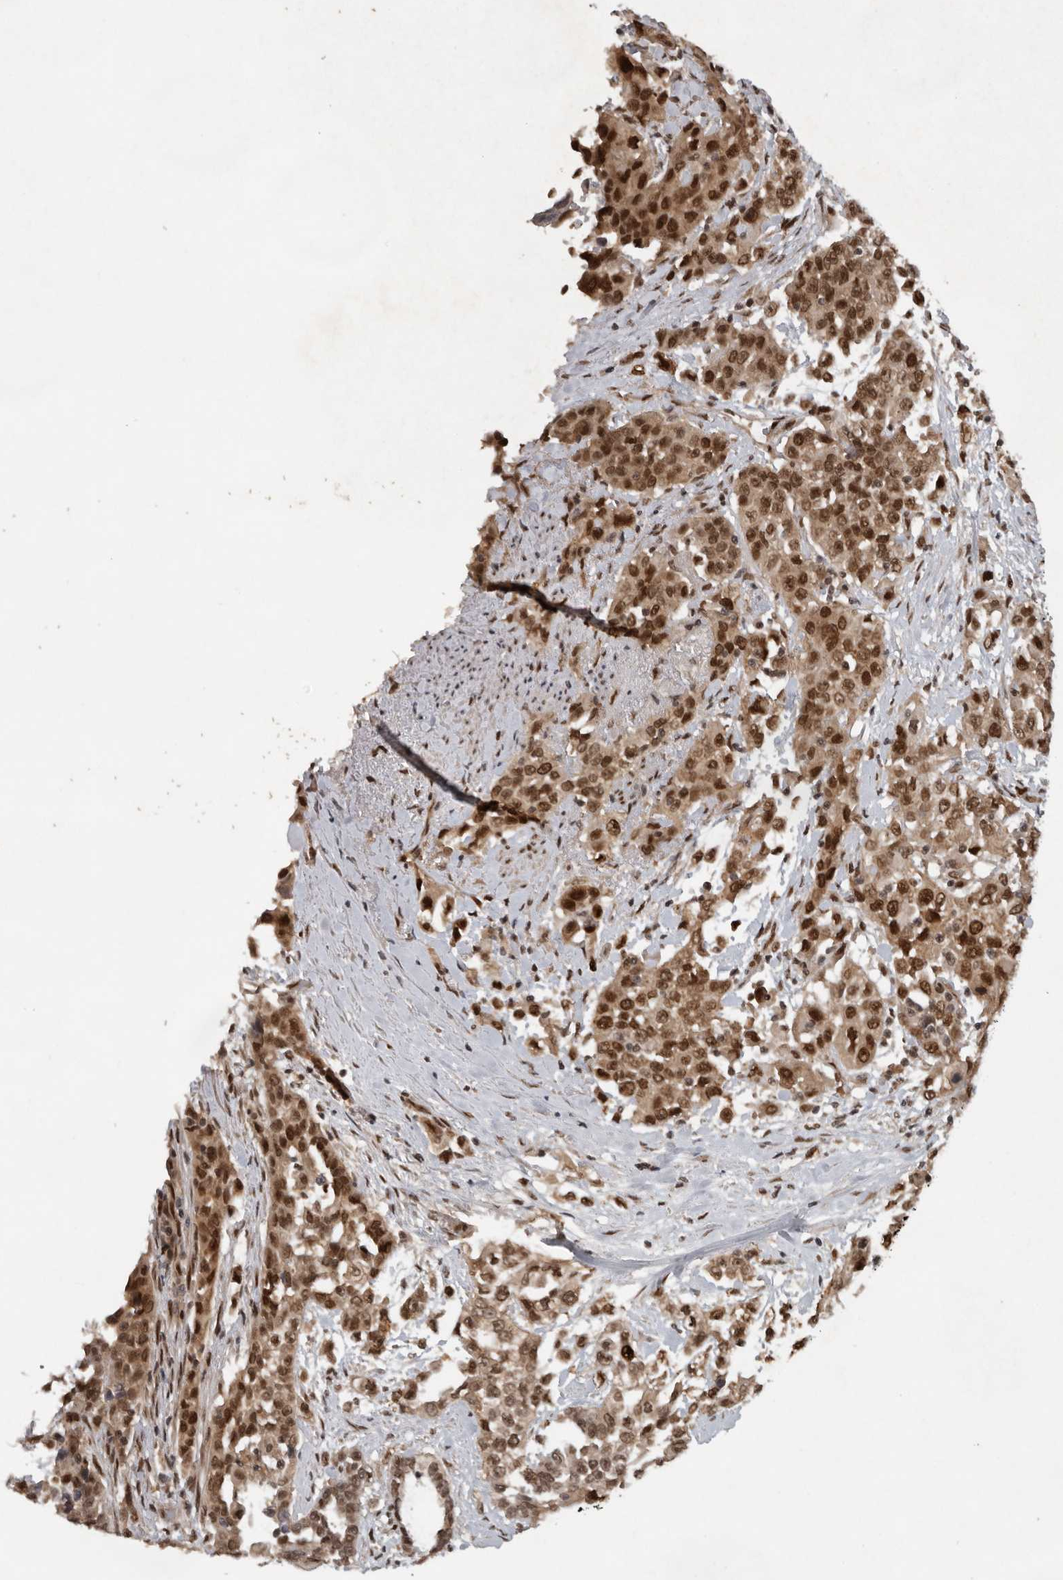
{"staining": {"intensity": "strong", "quantity": ">75%", "location": "cytoplasmic/membranous,nuclear"}, "tissue": "urothelial cancer", "cell_type": "Tumor cells", "image_type": "cancer", "snomed": [{"axis": "morphology", "description": "Urothelial carcinoma, High grade"}, {"axis": "topography", "description": "Urinary bladder"}], "caption": "Immunohistochemistry (IHC) image of human high-grade urothelial carcinoma stained for a protein (brown), which displays high levels of strong cytoplasmic/membranous and nuclear expression in approximately >75% of tumor cells.", "gene": "CDC27", "patient": {"sex": "female", "age": 80}}